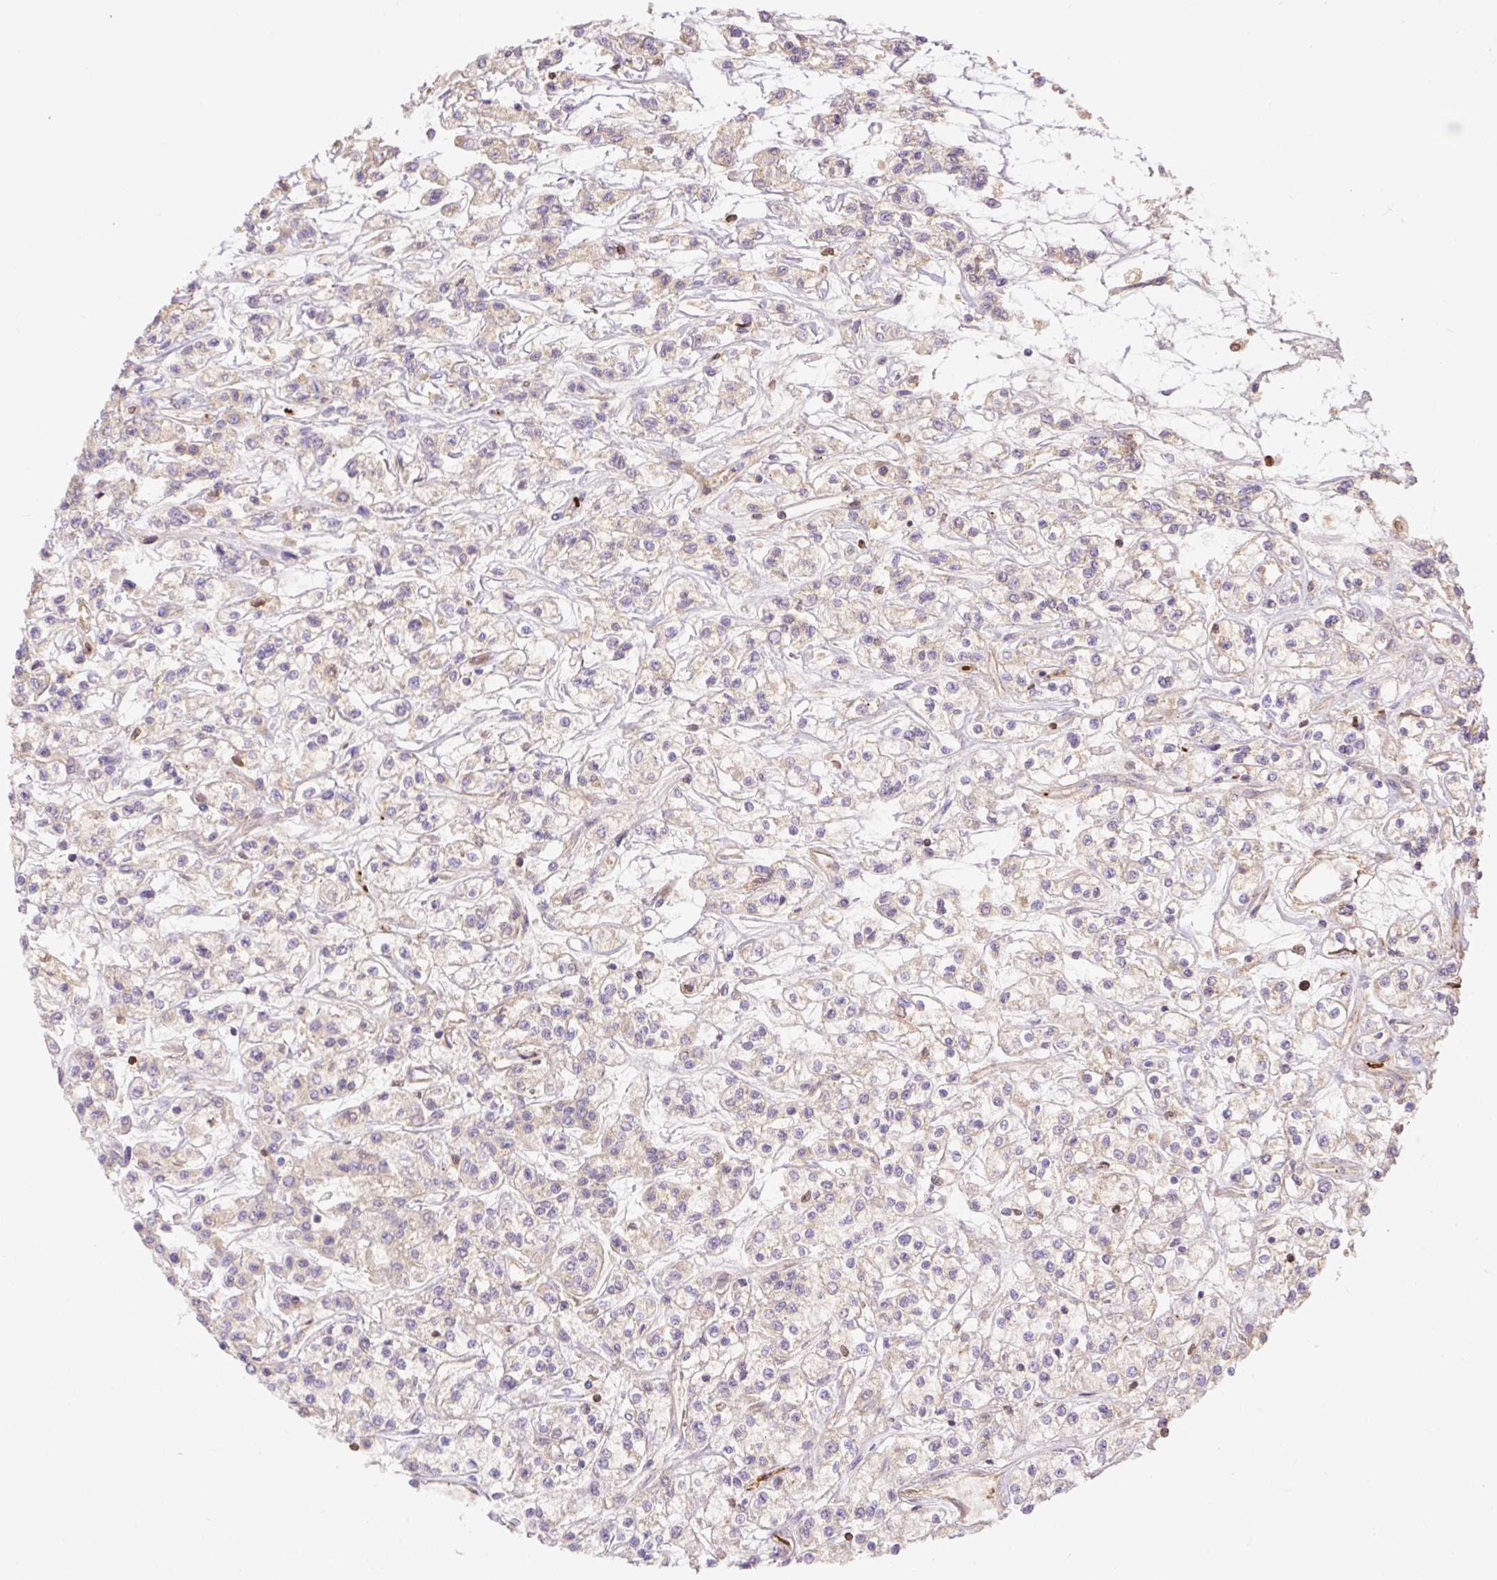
{"staining": {"intensity": "negative", "quantity": "none", "location": "none"}, "tissue": "renal cancer", "cell_type": "Tumor cells", "image_type": "cancer", "snomed": [{"axis": "morphology", "description": "Adenocarcinoma, NOS"}, {"axis": "topography", "description": "Kidney"}], "caption": "IHC image of adenocarcinoma (renal) stained for a protein (brown), which reveals no expression in tumor cells. Nuclei are stained in blue.", "gene": "DESI1", "patient": {"sex": "female", "age": 59}}